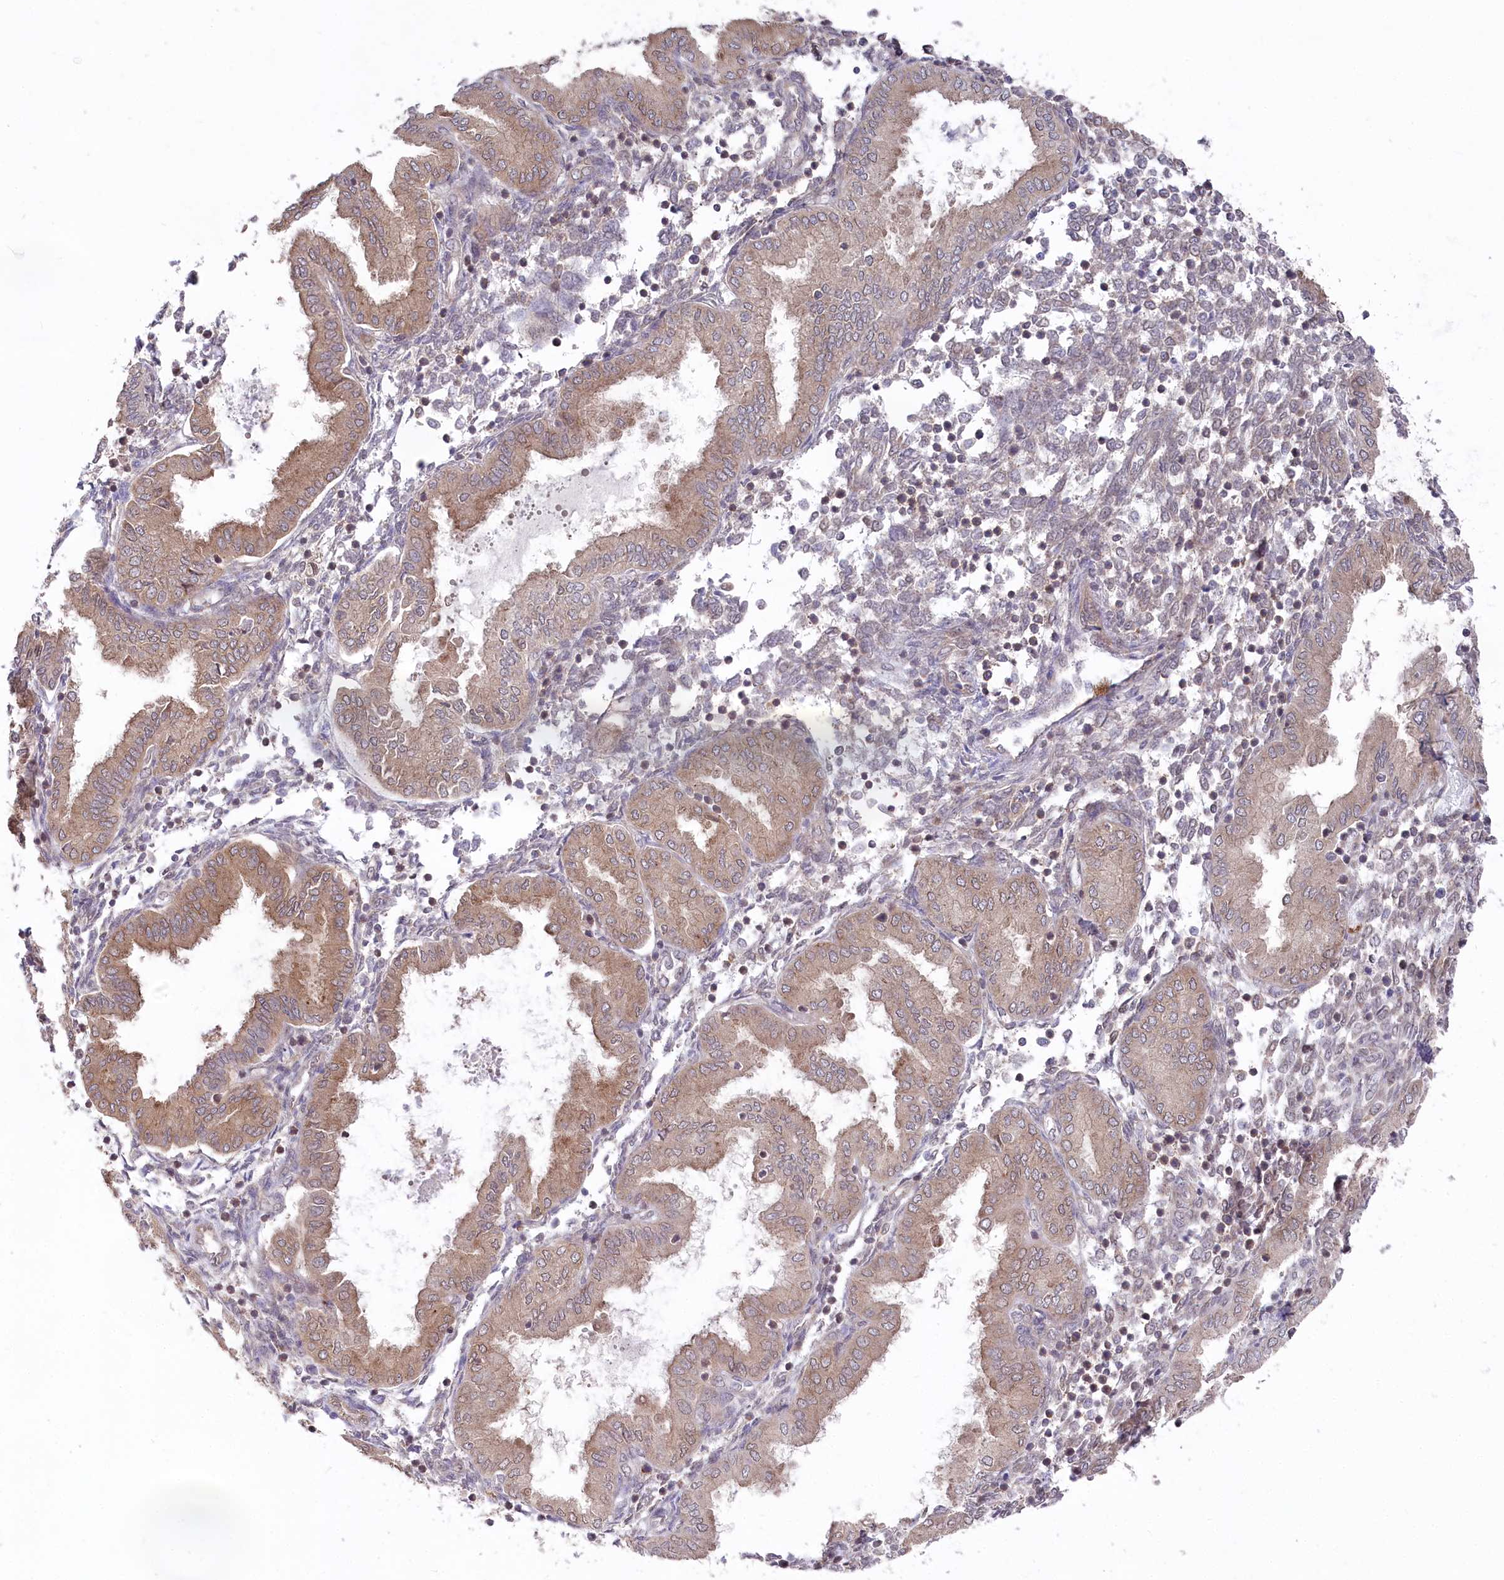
{"staining": {"intensity": "weak", "quantity": "<25%", "location": "cytoplasmic/membranous"}, "tissue": "endometrium", "cell_type": "Cells in endometrial stroma", "image_type": "normal", "snomed": [{"axis": "morphology", "description": "Normal tissue, NOS"}, {"axis": "topography", "description": "Endometrium"}], "caption": "Cells in endometrial stroma are negative for protein expression in normal human endometrium. The staining is performed using DAB (3,3'-diaminobenzidine) brown chromogen with nuclei counter-stained in using hematoxylin.", "gene": "PPP1R21", "patient": {"sex": "female", "age": 53}}